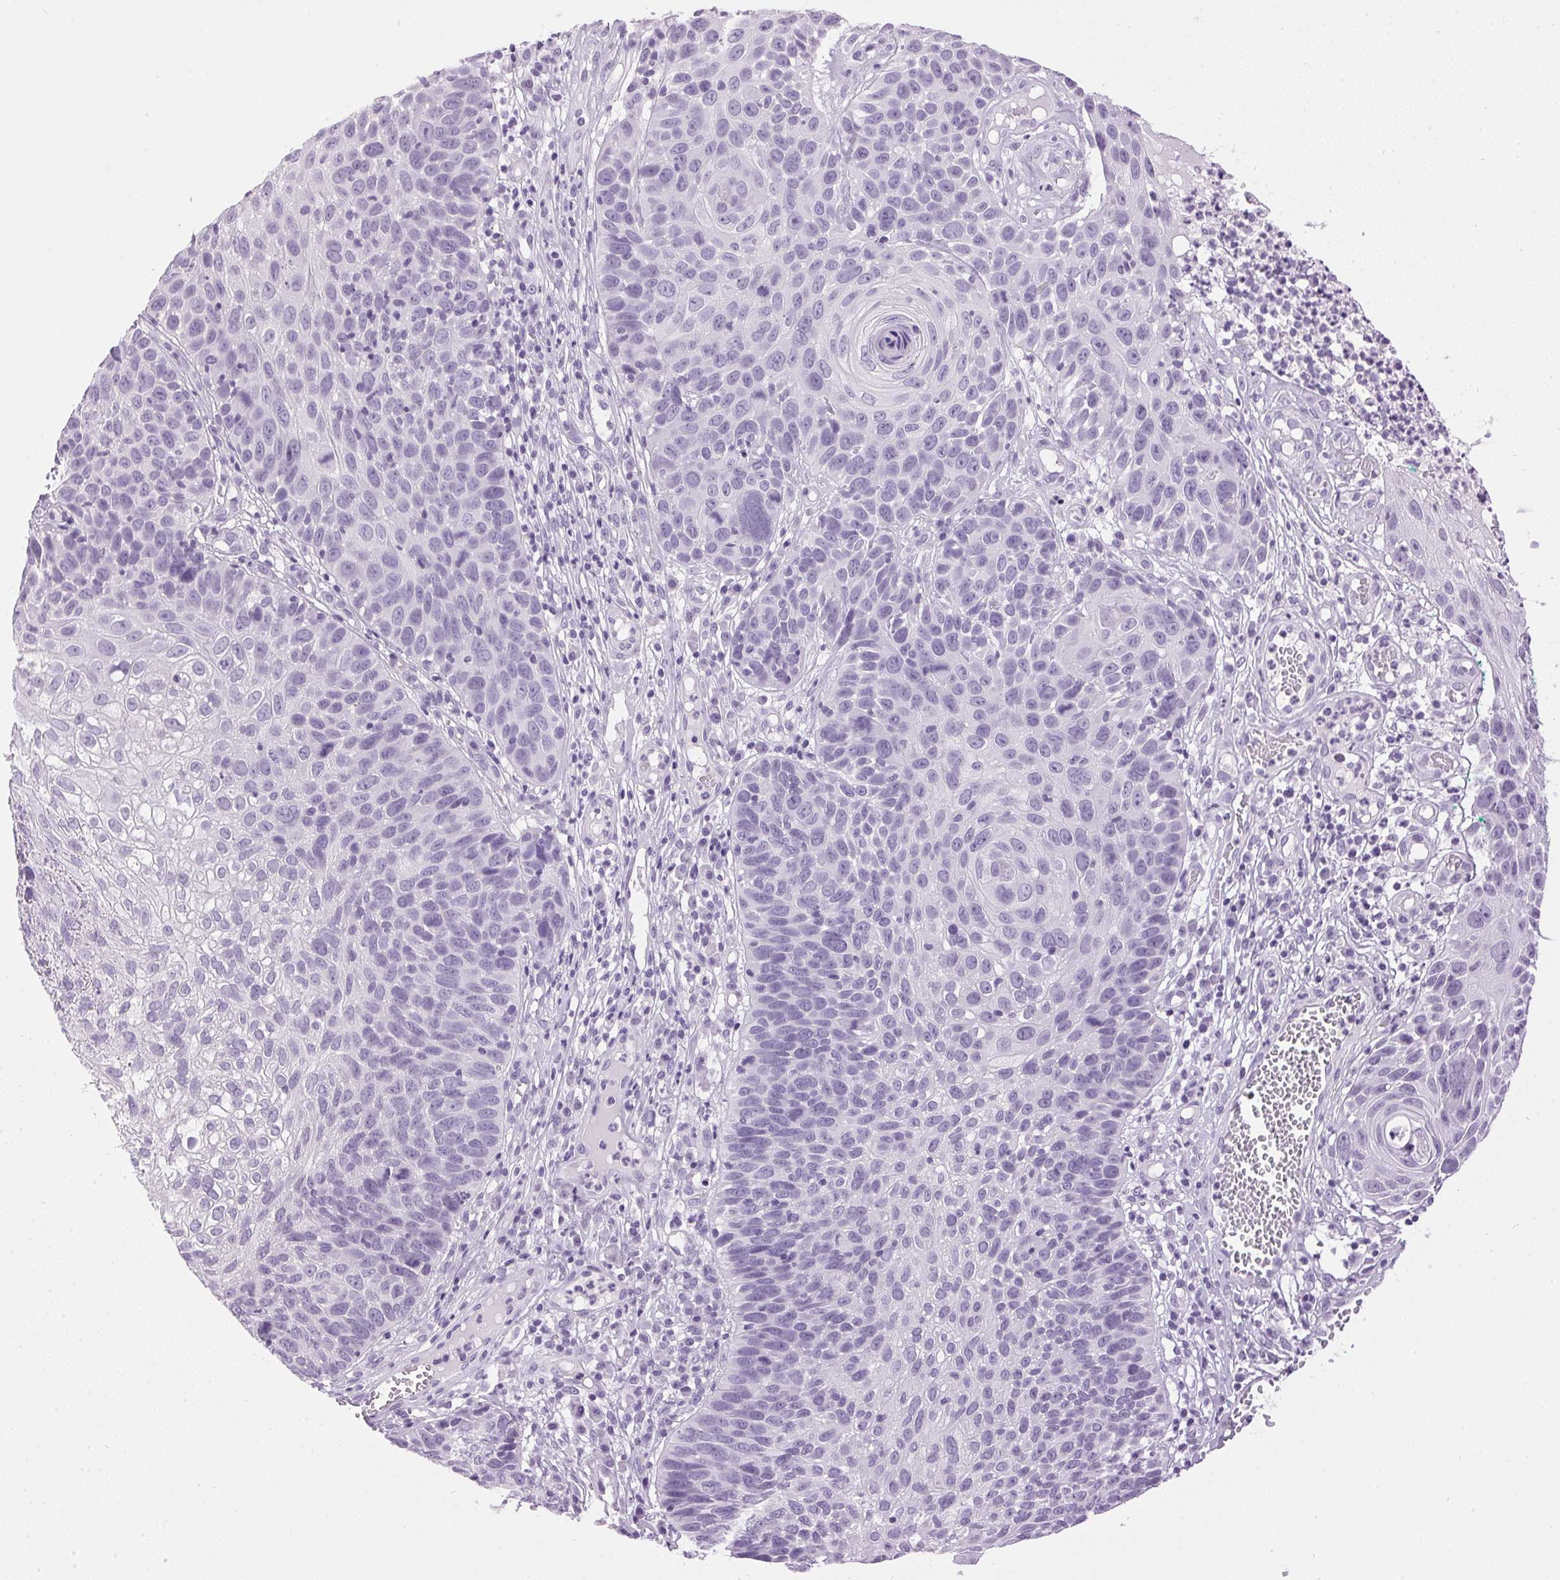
{"staining": {"intensity": "negative", "quantity": "none", "location": "none"}, "tissue": "skin cancer", "cell_type": "Tumor cells", "image_type": "cancer", "snomed": [{"axis": "morphology", "description": "Squamous cell carcinoma, NOS"}, {"axis": "topography", "description": "Skin"}], "caption": "Tumor cells show no significant protein expression in squamous cell carcinoma (skin).", "gene": "SP7", "patient": {"sex": "male", "age": 92}}